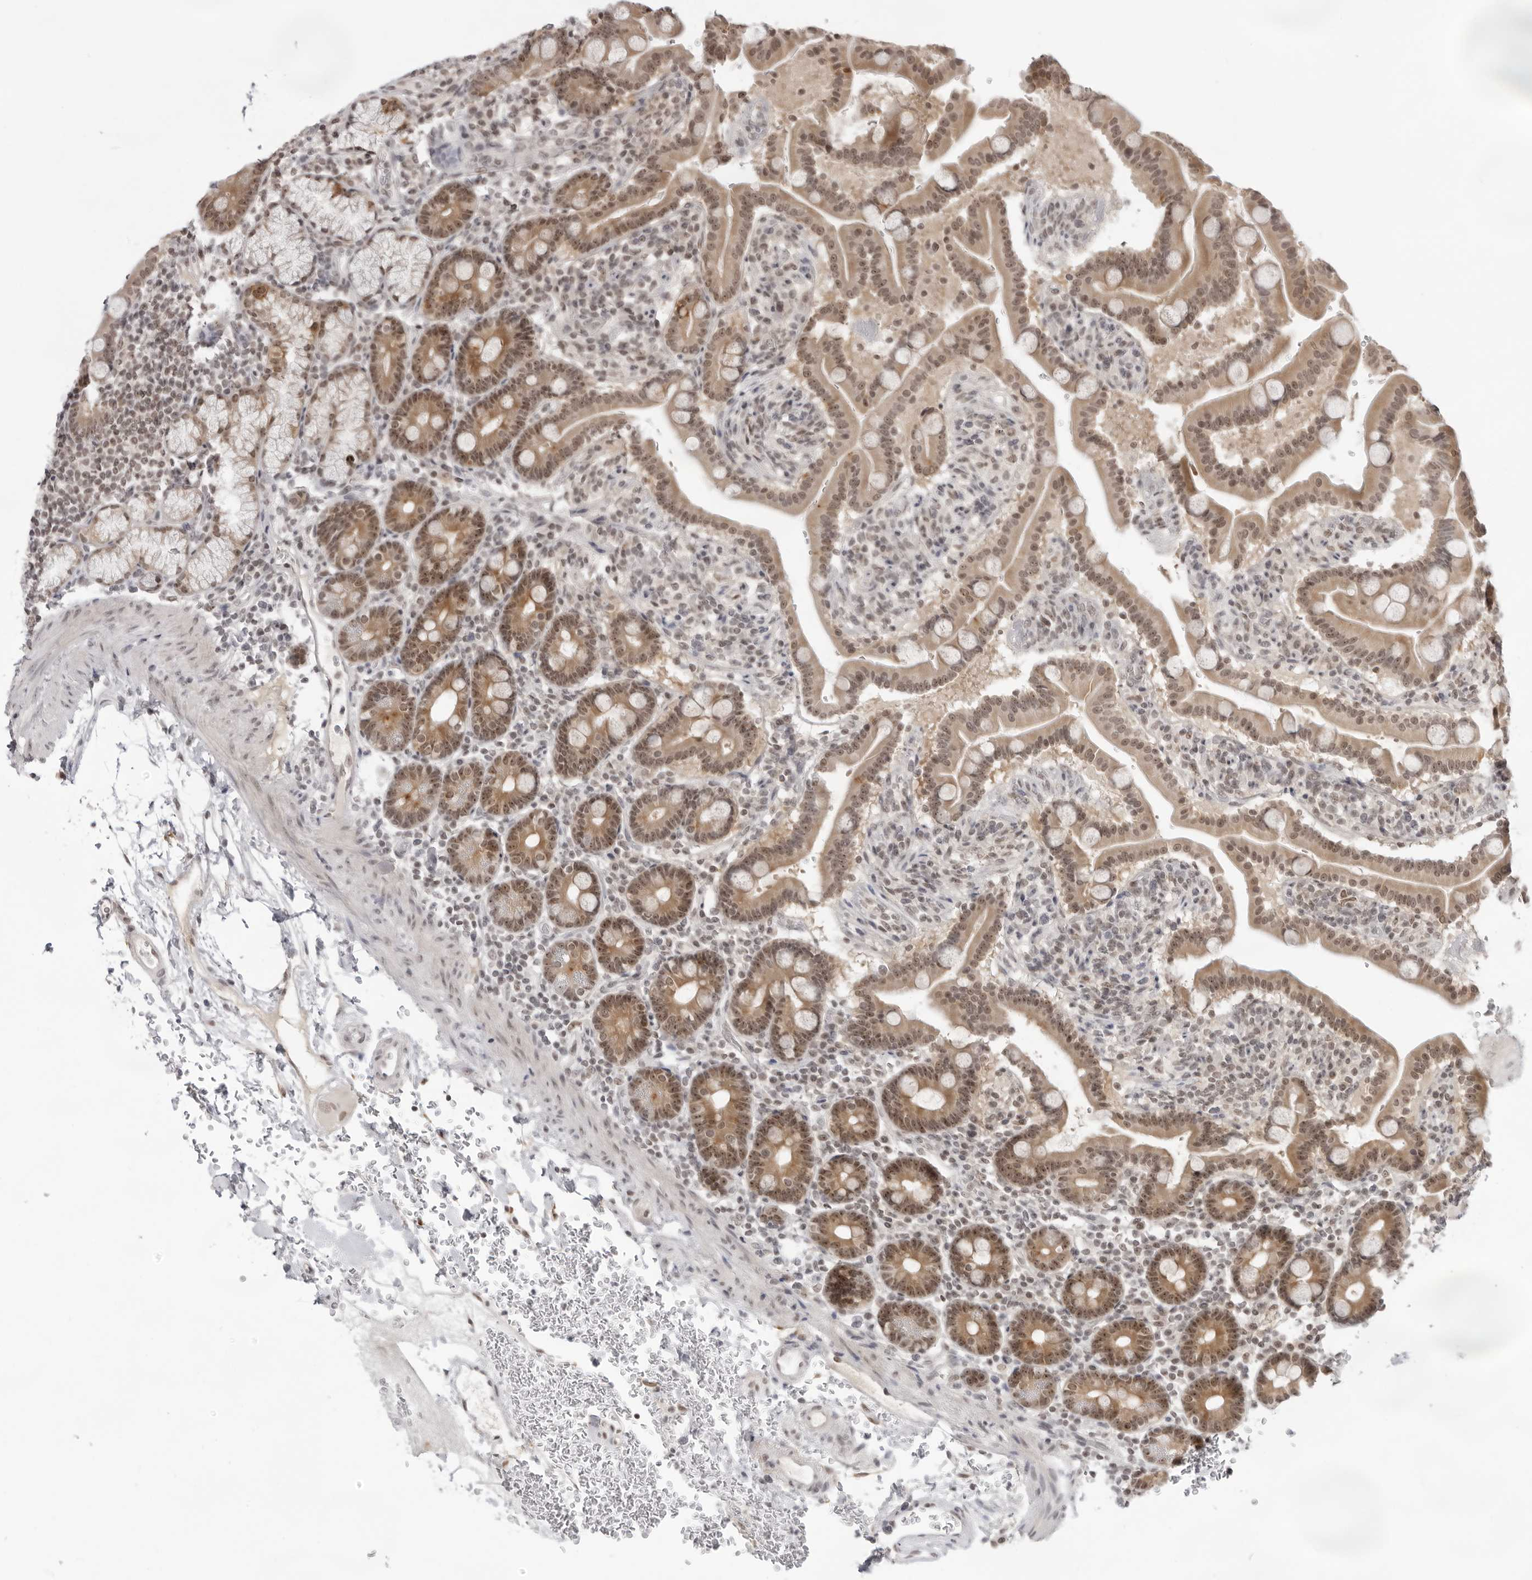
{"staining": {"intensity": "moderate", "quantity": ">75%", "location": "cytoplasmic/membranous,nuclear"}, "tissue": "duodenum", "cell_type": "Glandular cells", "image_type": "normal", "snomed": [{"axis": "morphology", "description": "Normal tissue, NOS"}, {"axis": "topography", "description": "Duodenum"}], "caption": "Protein expression analysis of benign duodenum reveals moderate cytoplasmic/membranous,nuclear staining in approximately >75% of glandular cells.", "gene": "EXOSC10", "patient": {"sex": "male", "age": 54}}